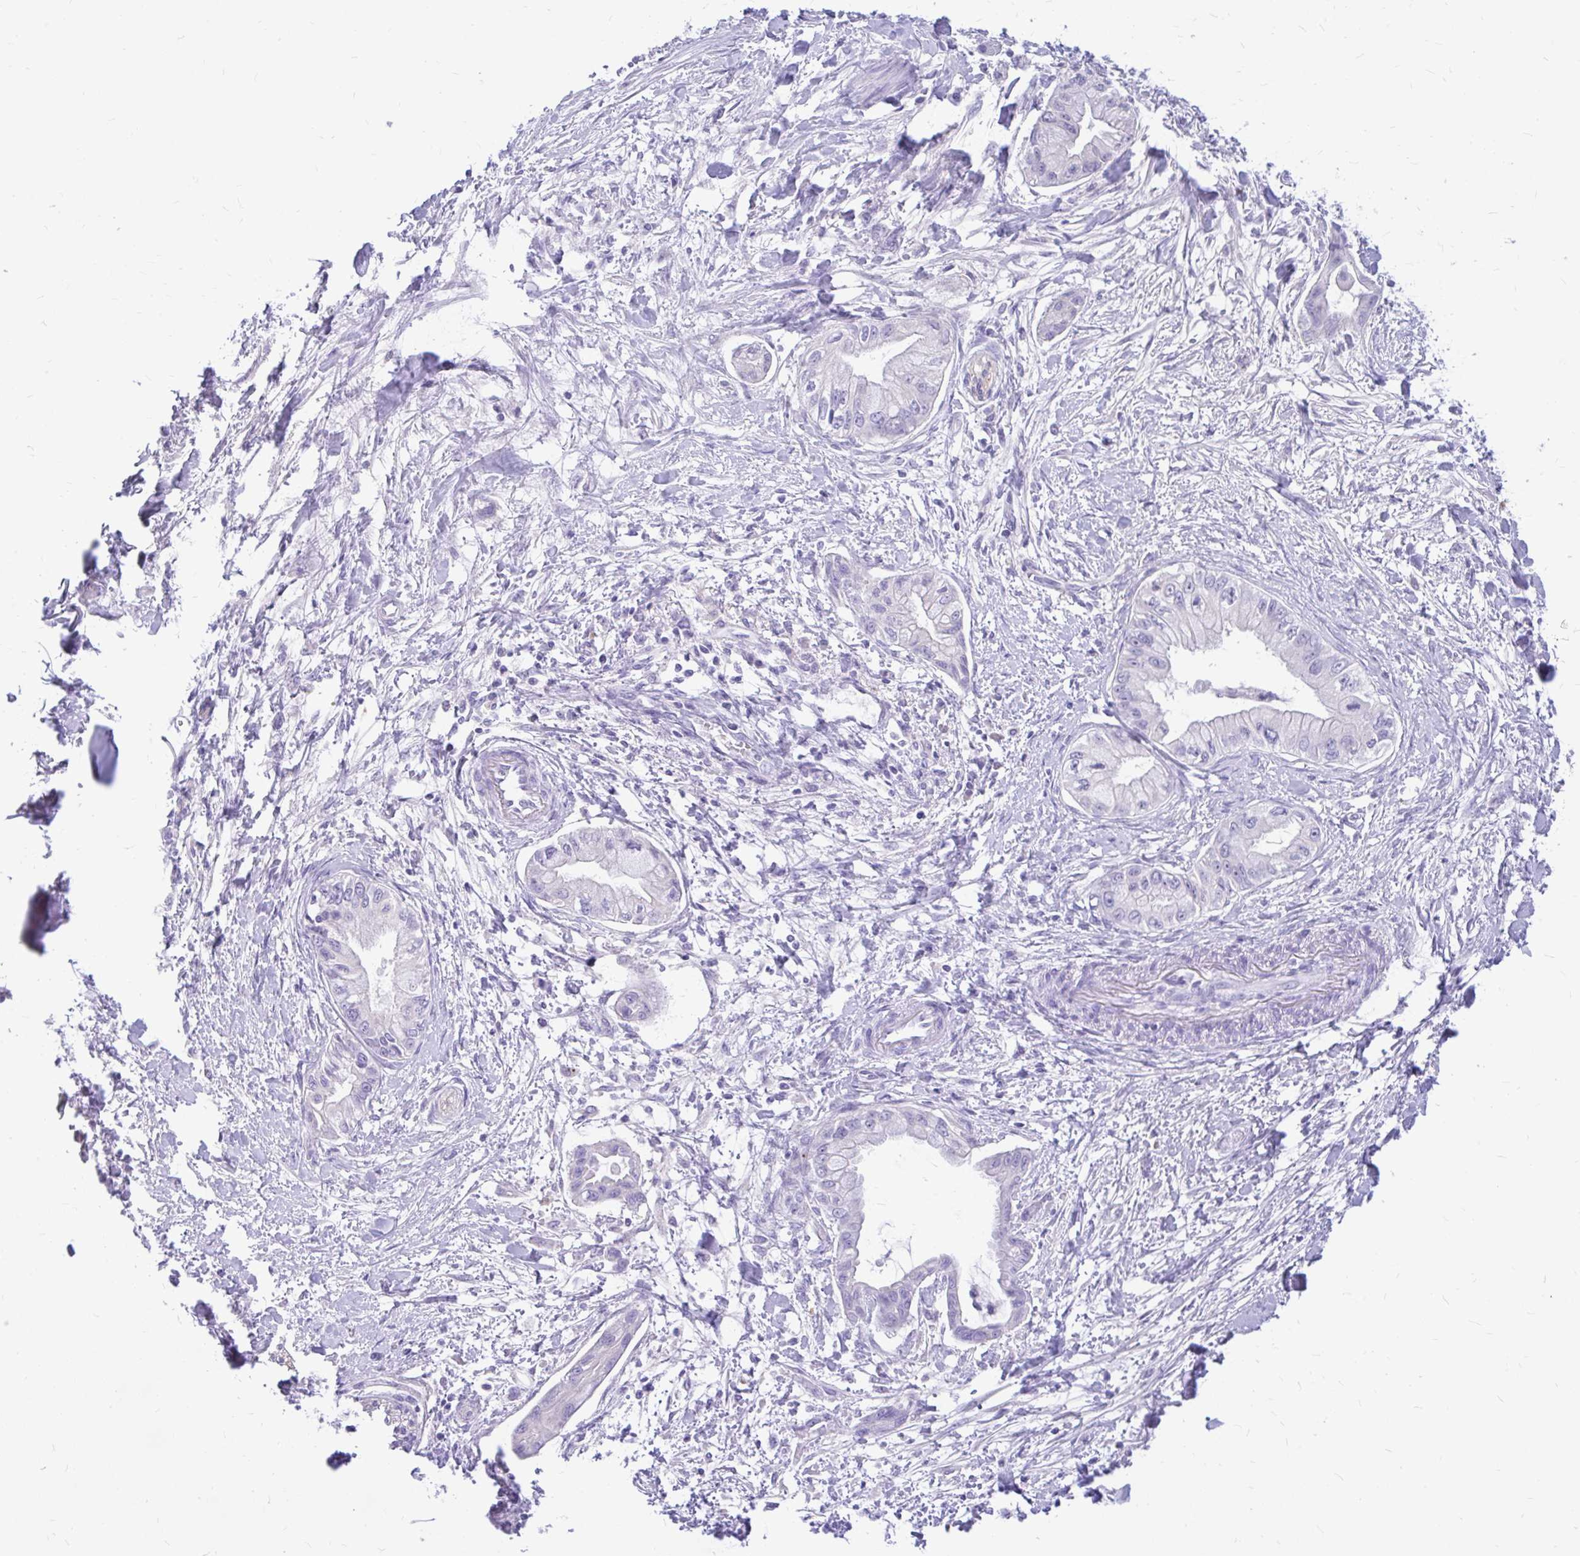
{"staining": {"intensity": "negative", "quantity": "none", "location": "none"}, "tissue": "pancreatic cancer", "cell_type": "Tumor cells", "image_type": "cancer", "snomed": [{"axis": "morphology", "description": "Adenocarcinoma, NOS"}, {"axis": "topography", "description": "Pancreas"}], "caption": "Immunohistochemistry image of neoplastic tissue: adenocarcinoma (pancreatic) stained with DAB reveals no significant protein expression in tumor cells. (DAB IHC with hematoxylin counter stain).", "gene": "MAP1LC3A", "patient": {"sex": "male", "age": 48}}